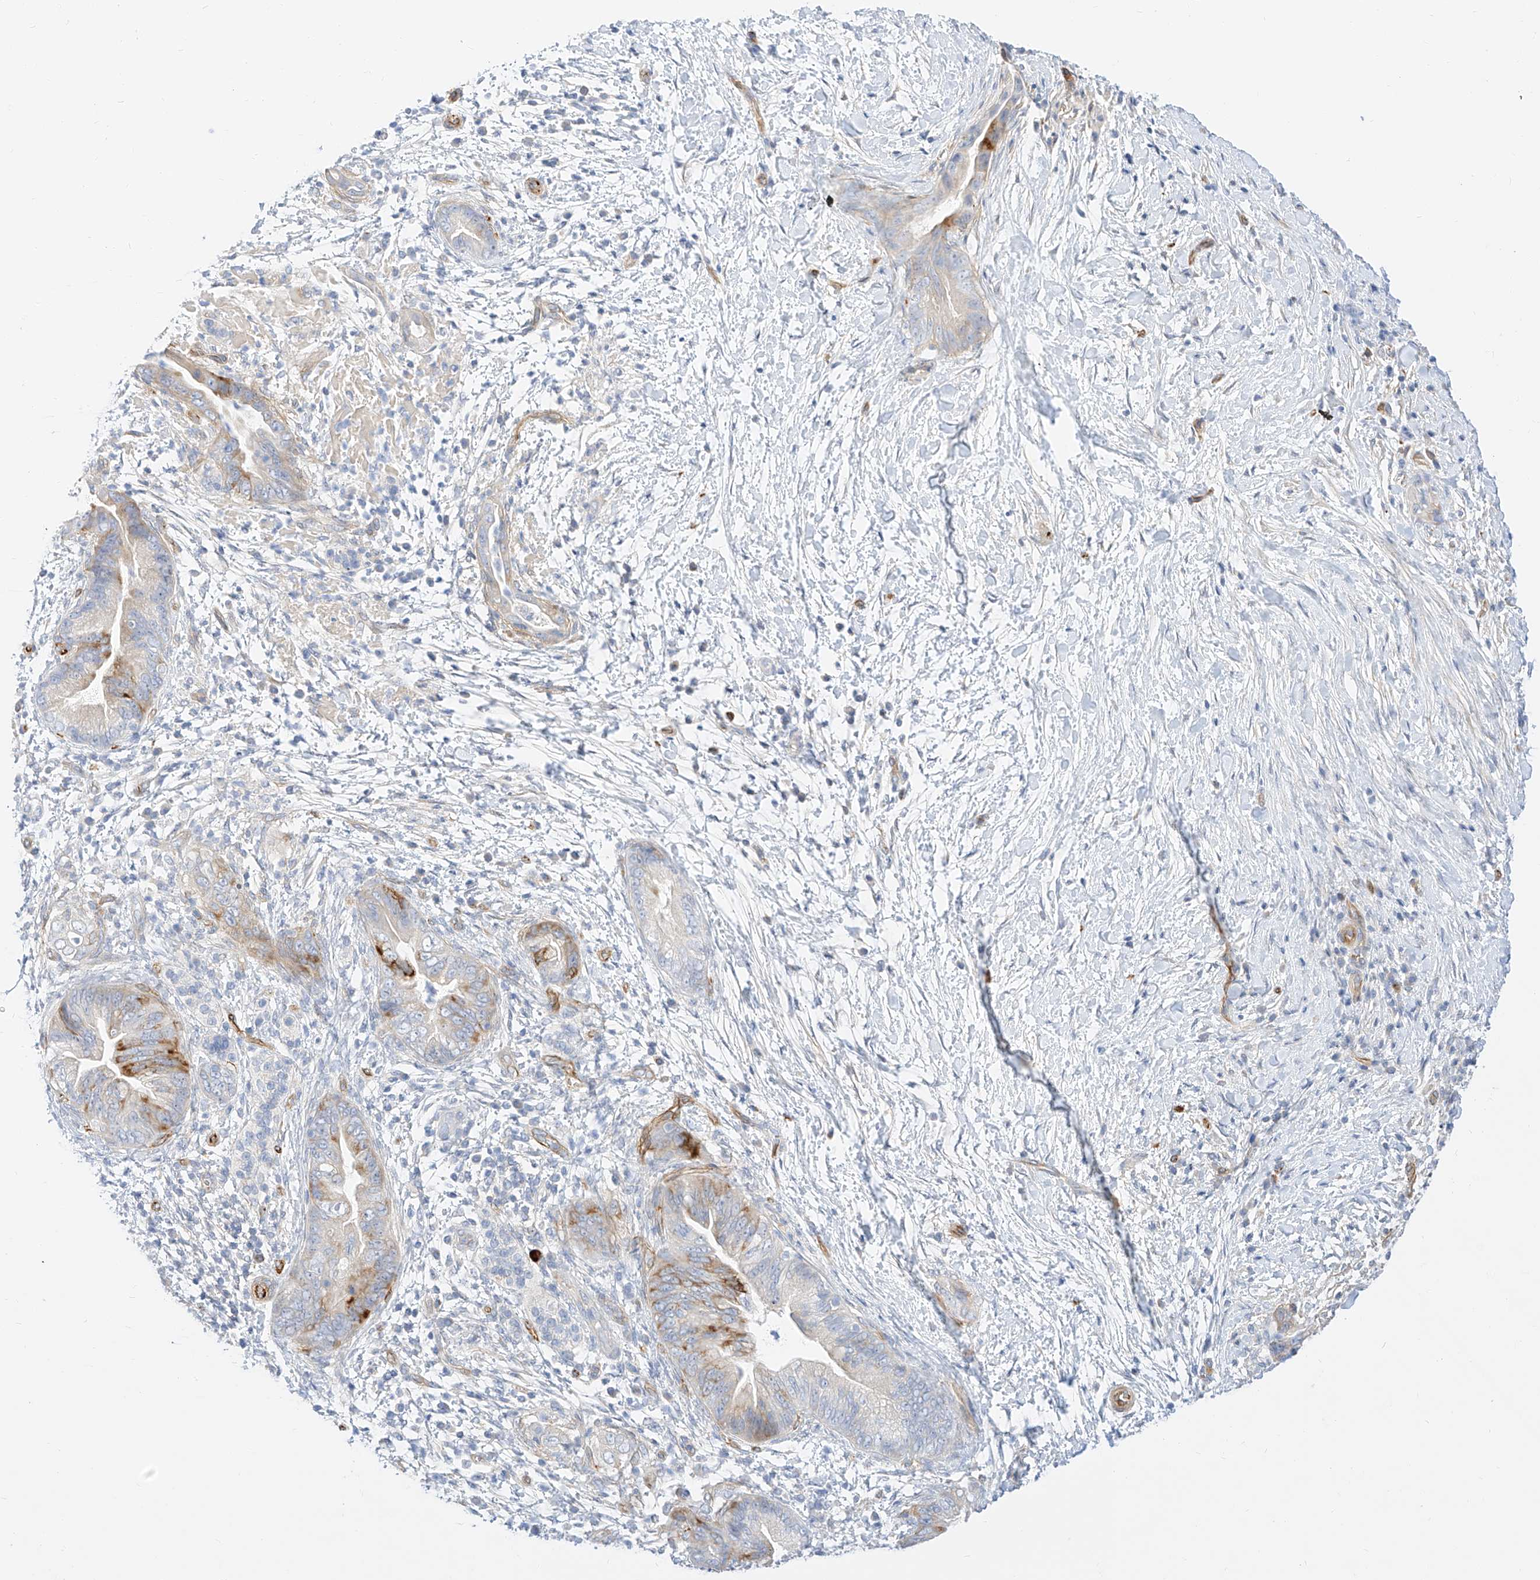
{"staining": {"intensity": "weak", "quantity": "<25%", "location": "cytoplasmic/membranous"}, "tissue": "pancreatic cancer", "cell_type": "Tumor cells", "image_type": "cancer", "snomed": [{"axis": "morphology", "description": "Adenocarcinoma, NOS"}, {"axis": "topography", "description": "Pancreas"}], "caption": "Human pancreatic adenocarcinoma stained for a protein using immunohistochemistry reveals no staining in tumor cells.", "gene": "CDCP2", "patient": {"sex": "male", "age": 75}}